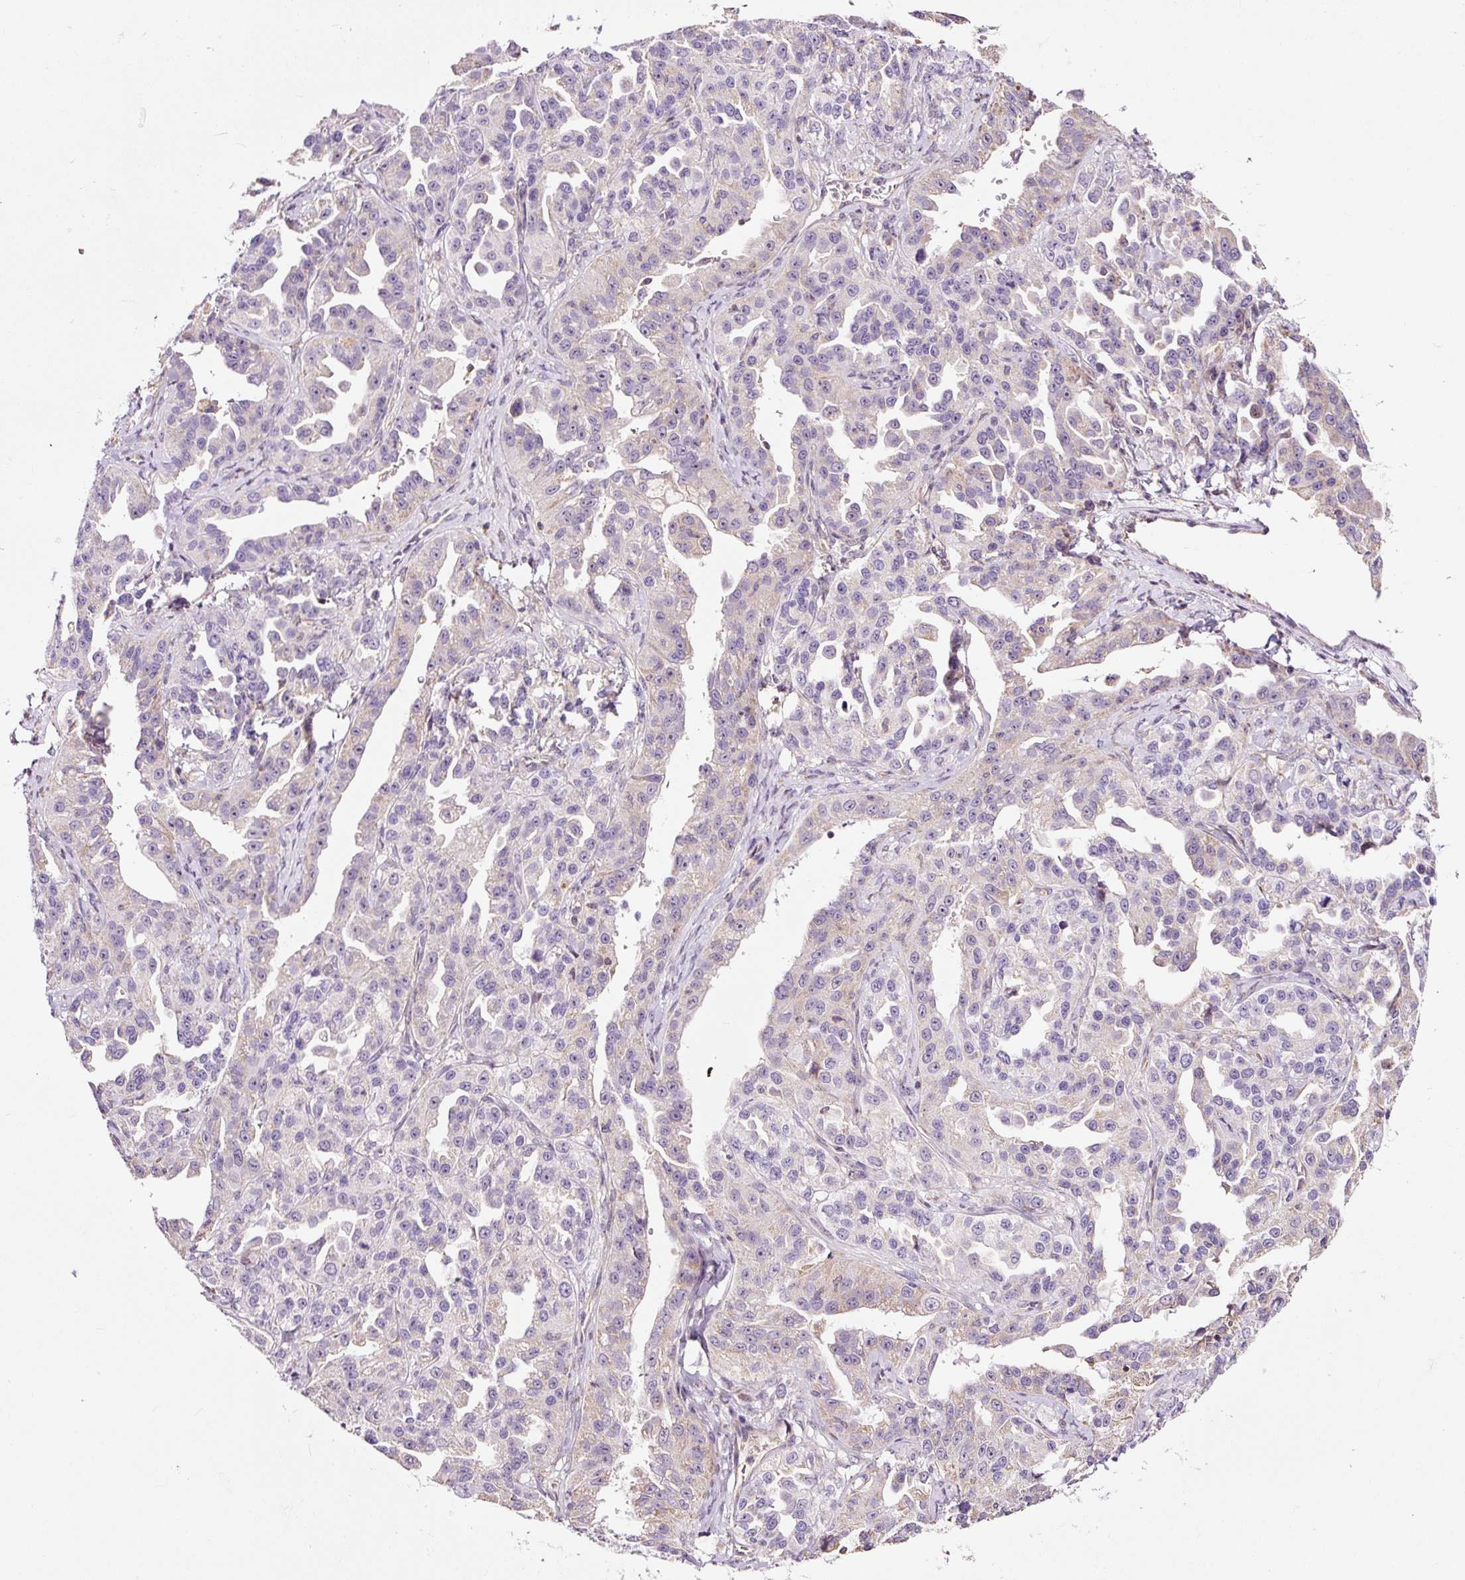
{"staining": {"intensity": "negative", "quantity": "none", "location": "none"}, "tissue": "ovarian cancer", "cell_type": "Tumor cells", "image_type": "cancer", "snomed": [{"axis": "morphology", "description": "Cystadenocarcinoma, serous, NOS"}, {"axis": "topography", "description": "Ovary"}], "caption": "IHC photomicrograph of neoplastic tissue: ovarian serous cystadenocarcinoma stained with DAB displays no significant protein positivity in tumor cells.", "gene": "BOLA3", "patient": {"sex": "female", "age": 75}}